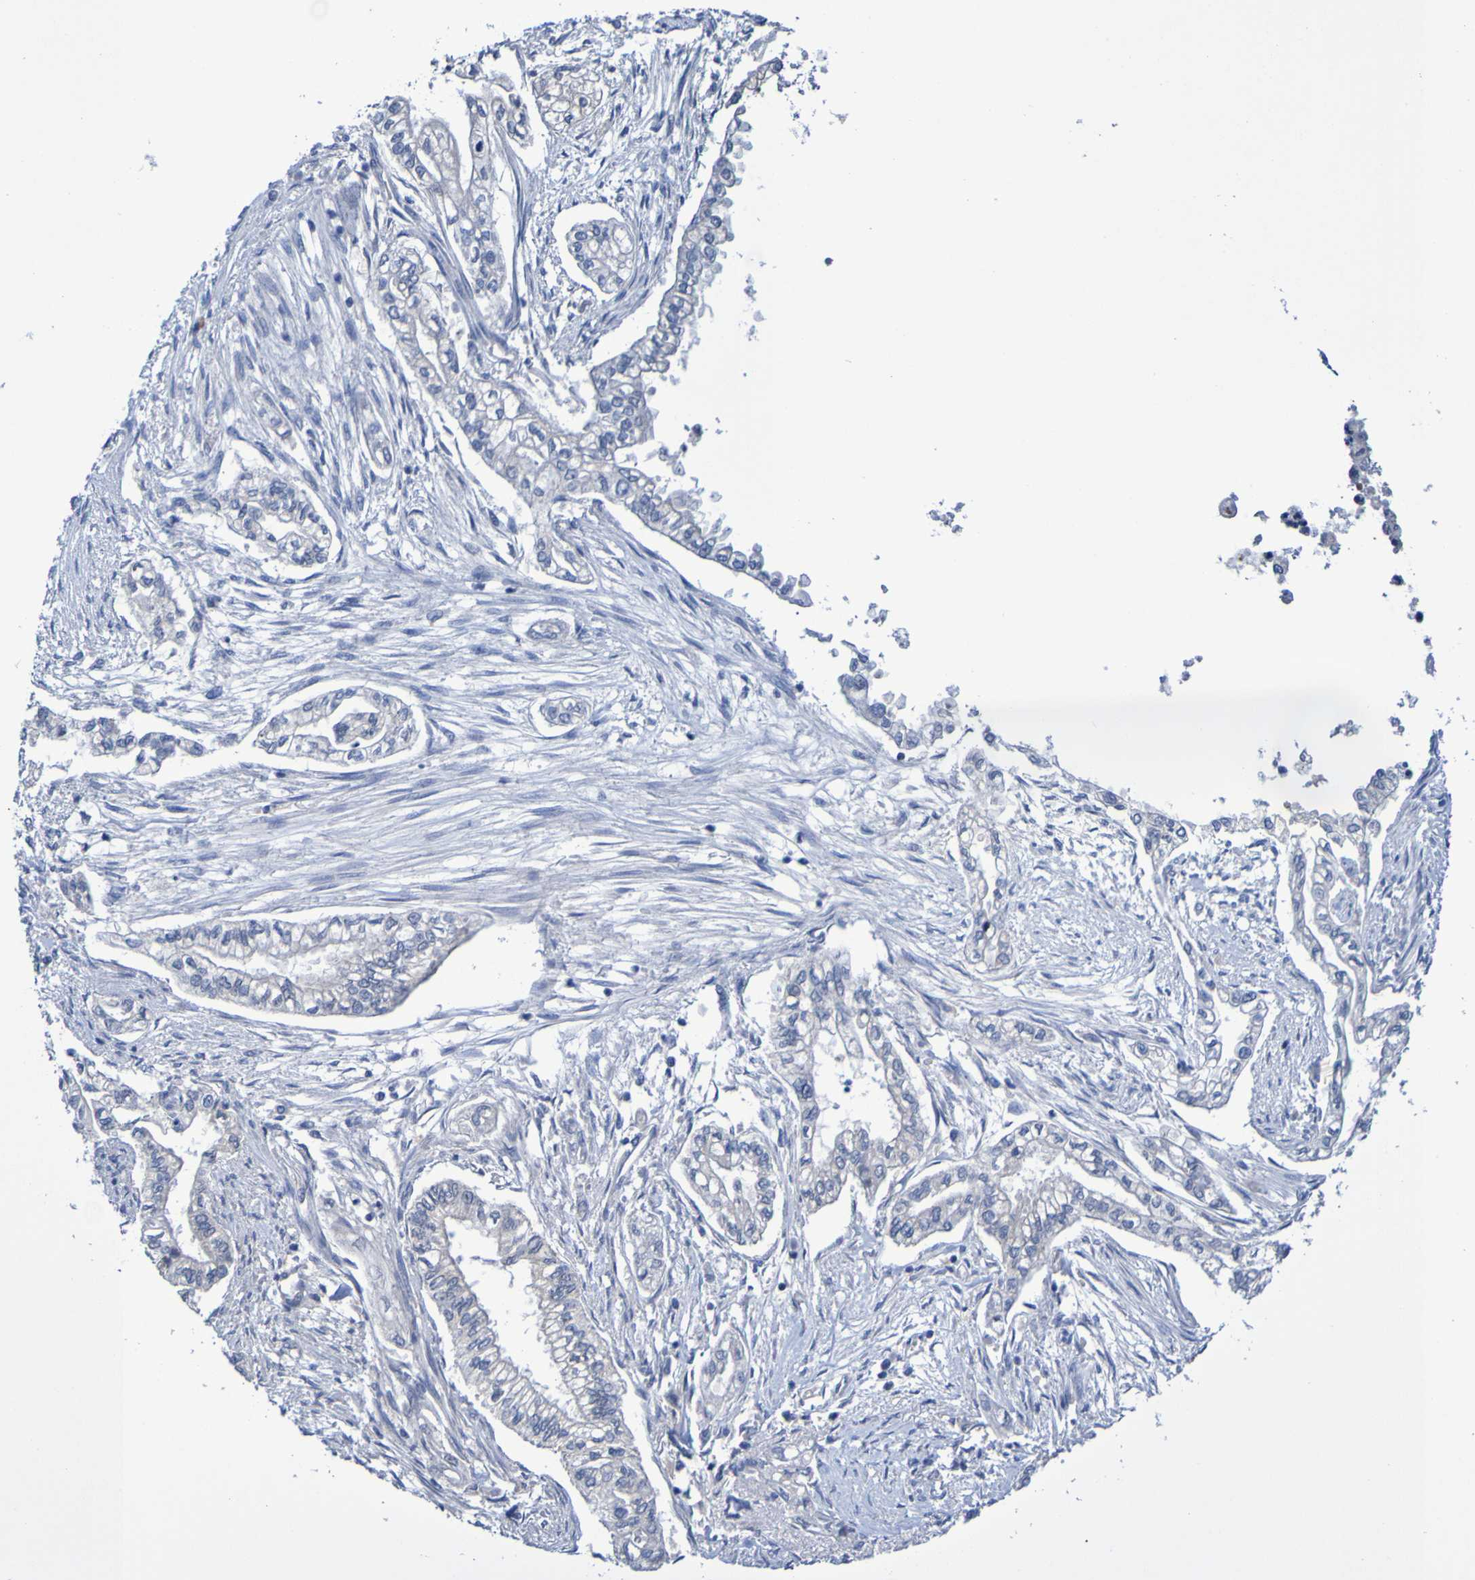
{"staining": {"intensity": "negative", "quantity": "none", "location": "none"}, "tissue": "pancreatic cancer", "cell_type": "Tumor cells", "image_type": "cancer", "snomed": [{"axis": "morphology", "description": "Normal tissue, NOS"}, {"axis": "topography", "description": "Pancreas"}], "caption": "Histopathology image shows no significant protein expression in tumor cells of pancreatic cancer.", "gene": "ATIC", "patient": {"sex": "male", "age": 42}}